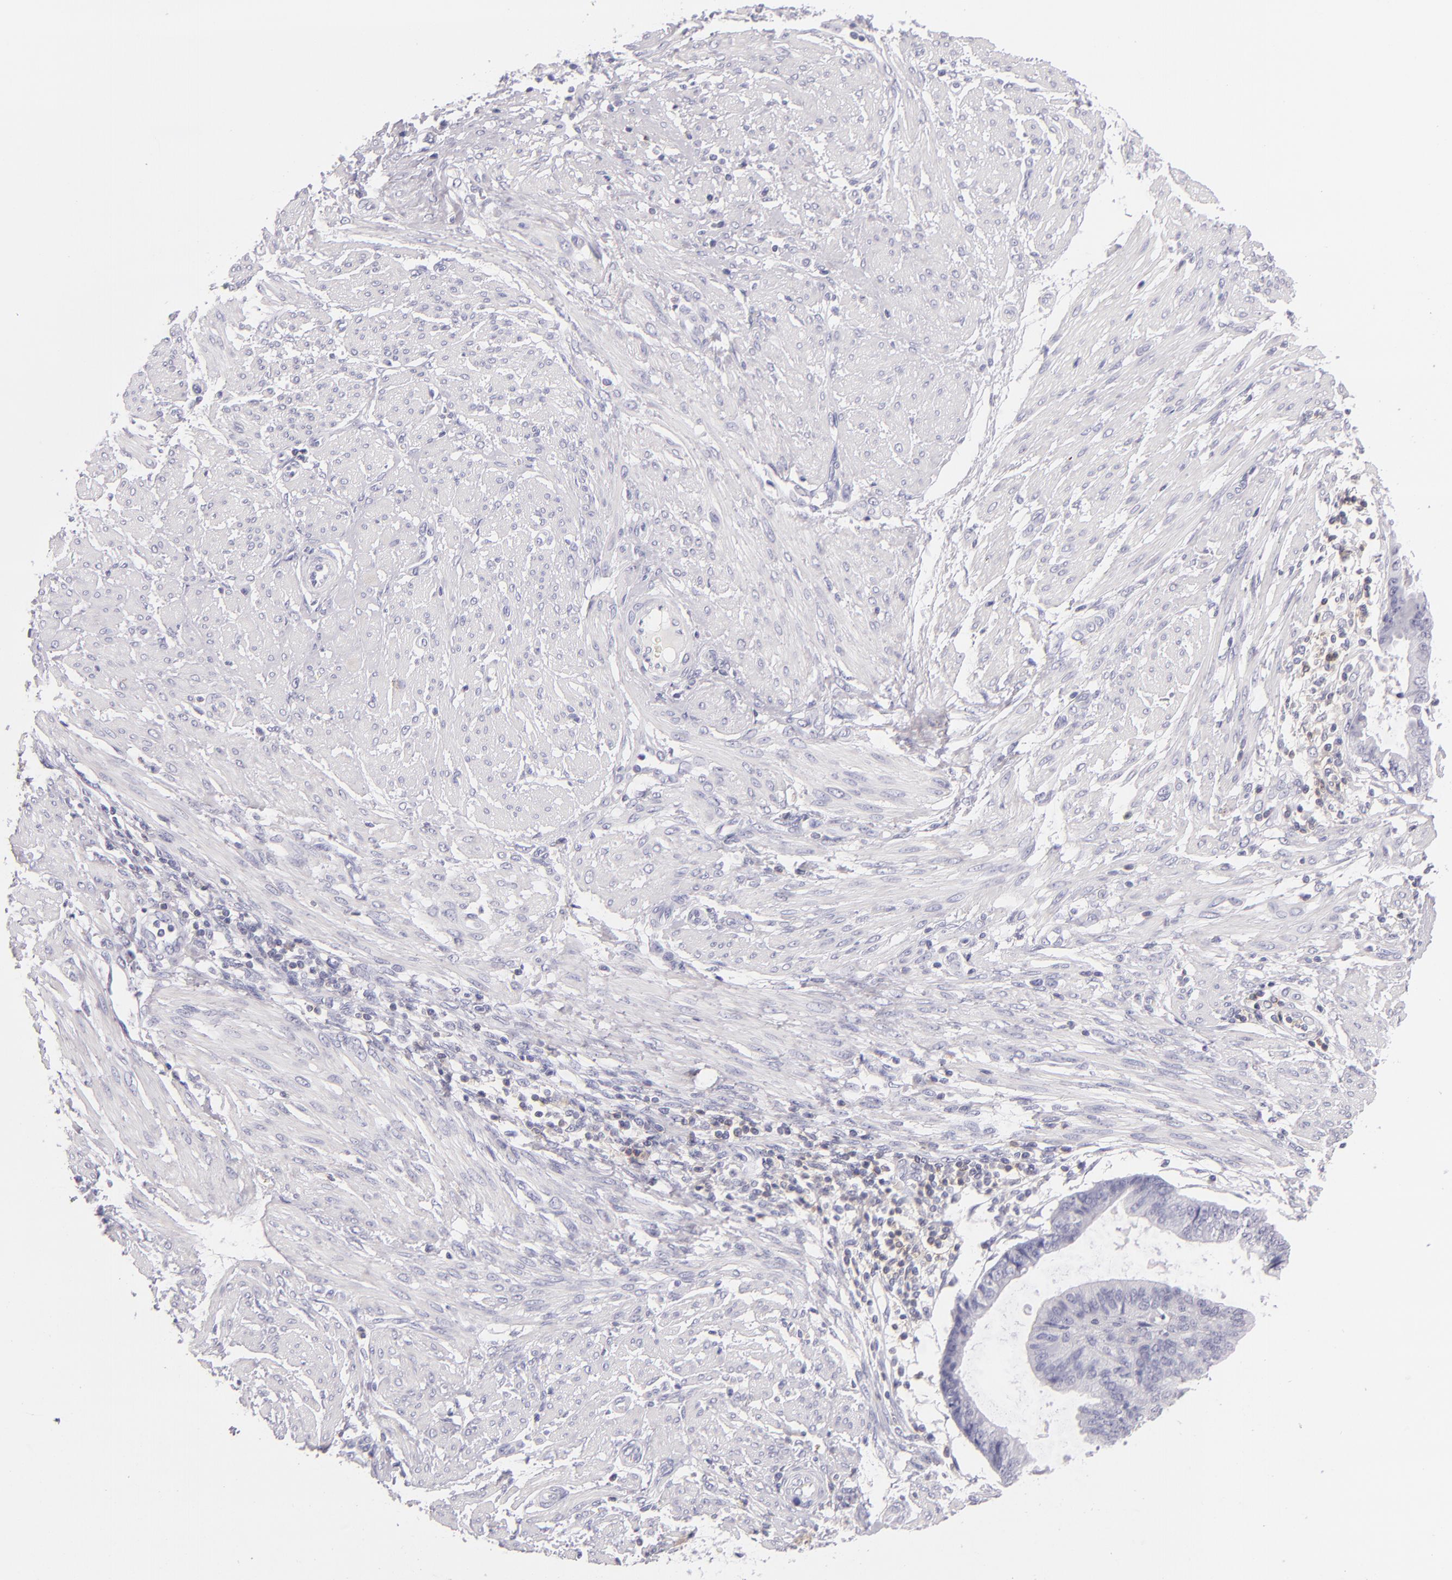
{"staining": {"intensity": "negative", "quantity": "none", "location": "none"}, "tissue": "endometrial cancer", "cell_type": "Tumor cells", "image_type": "cancer", "snomed": [{"axis": "morphology", "description": "Adenocarcinoma, NOS"}, {"axis": "topography", "description": "Endometrium"}], "caption": "Tumor cells show no significant protein positivity in endometrial cancer.", "gene": "CD48", "patient": {"sex": "female", "age": 63}}